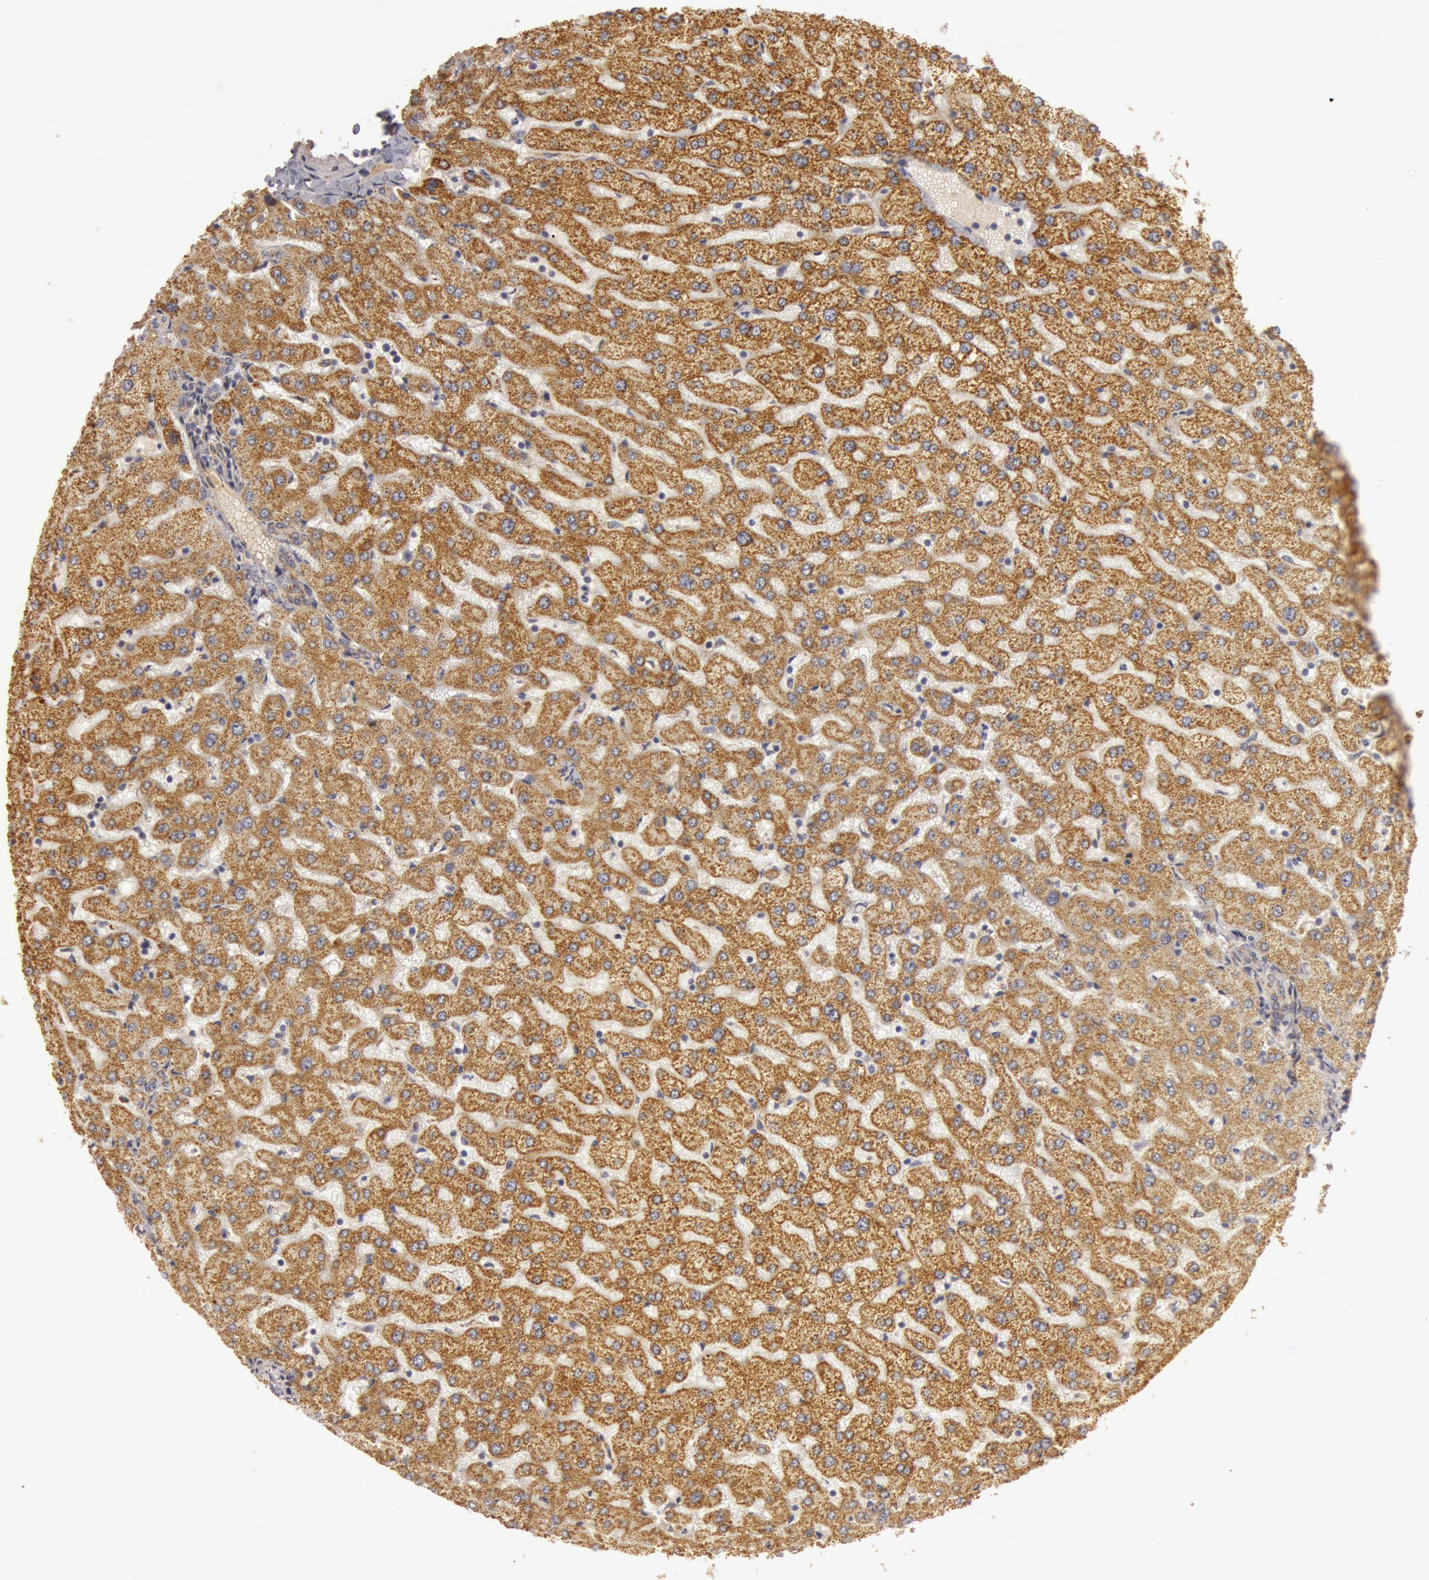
{"staining": {"intensity": "moderate", "quantity": ">75%", "location": "cytoplasmic/membranous"}, "tissue": "liver", "cell_type": "Cholangiocytes", "image_type": "normal", "snomed": [{"axis": "morphology", "description": "Normal tissue, NOS"}, {"axis": "morphology", "description": "Fibrosis, NOS"}, {"axis": "topography", "description": "Liver"}], "caption": "DAB immunohistochemical staining of unremarkable liver shows moderate cytoplasmic/membranous protein positivity in approximately >75% of cholangiocytes. (Brightfield microscopy of DAB IHC at high magnification).", "gene": "C7", "patient": {"sex": "female", "age": 29}}